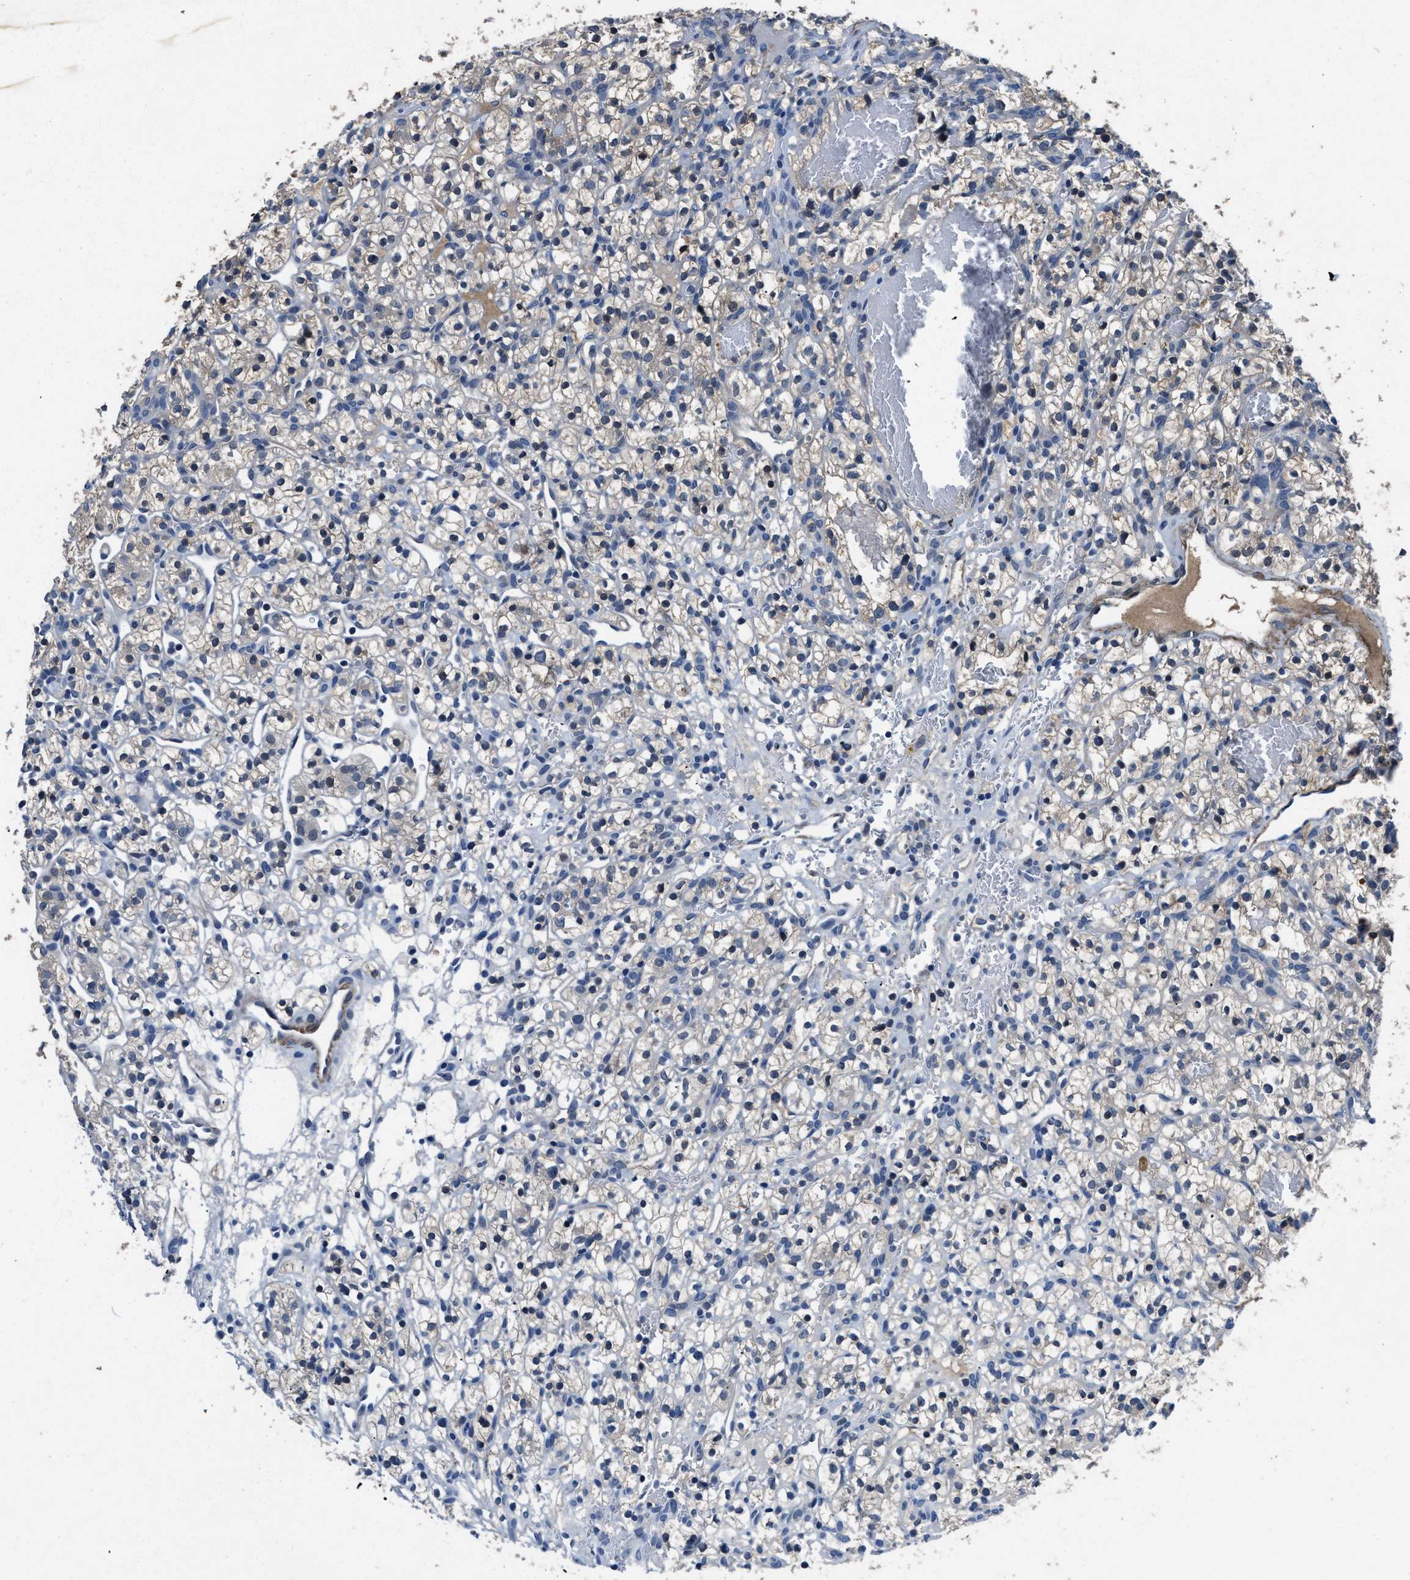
{"staining": {"intensity": "weak", "quantity": "<25%", "location": "cytoplasmic/membranous"}, "tissue": "renal cancer", "cell_type": "Tumor cells", "image_type": "cancer", "snomed": [{"axis": "morphology", "description": "Adenocarcinoma, NOS"}, {"axis": "topography", "description": "Kidney"}], "caption": "Immunohistochemical staining of human renal cancer reveals no significant positivity in tumor cells. (DAB immunohistochemistry with hematoxylin counter stain).", "gene": "LANCL2", "patient": {"sex": "female", "age": 57}}